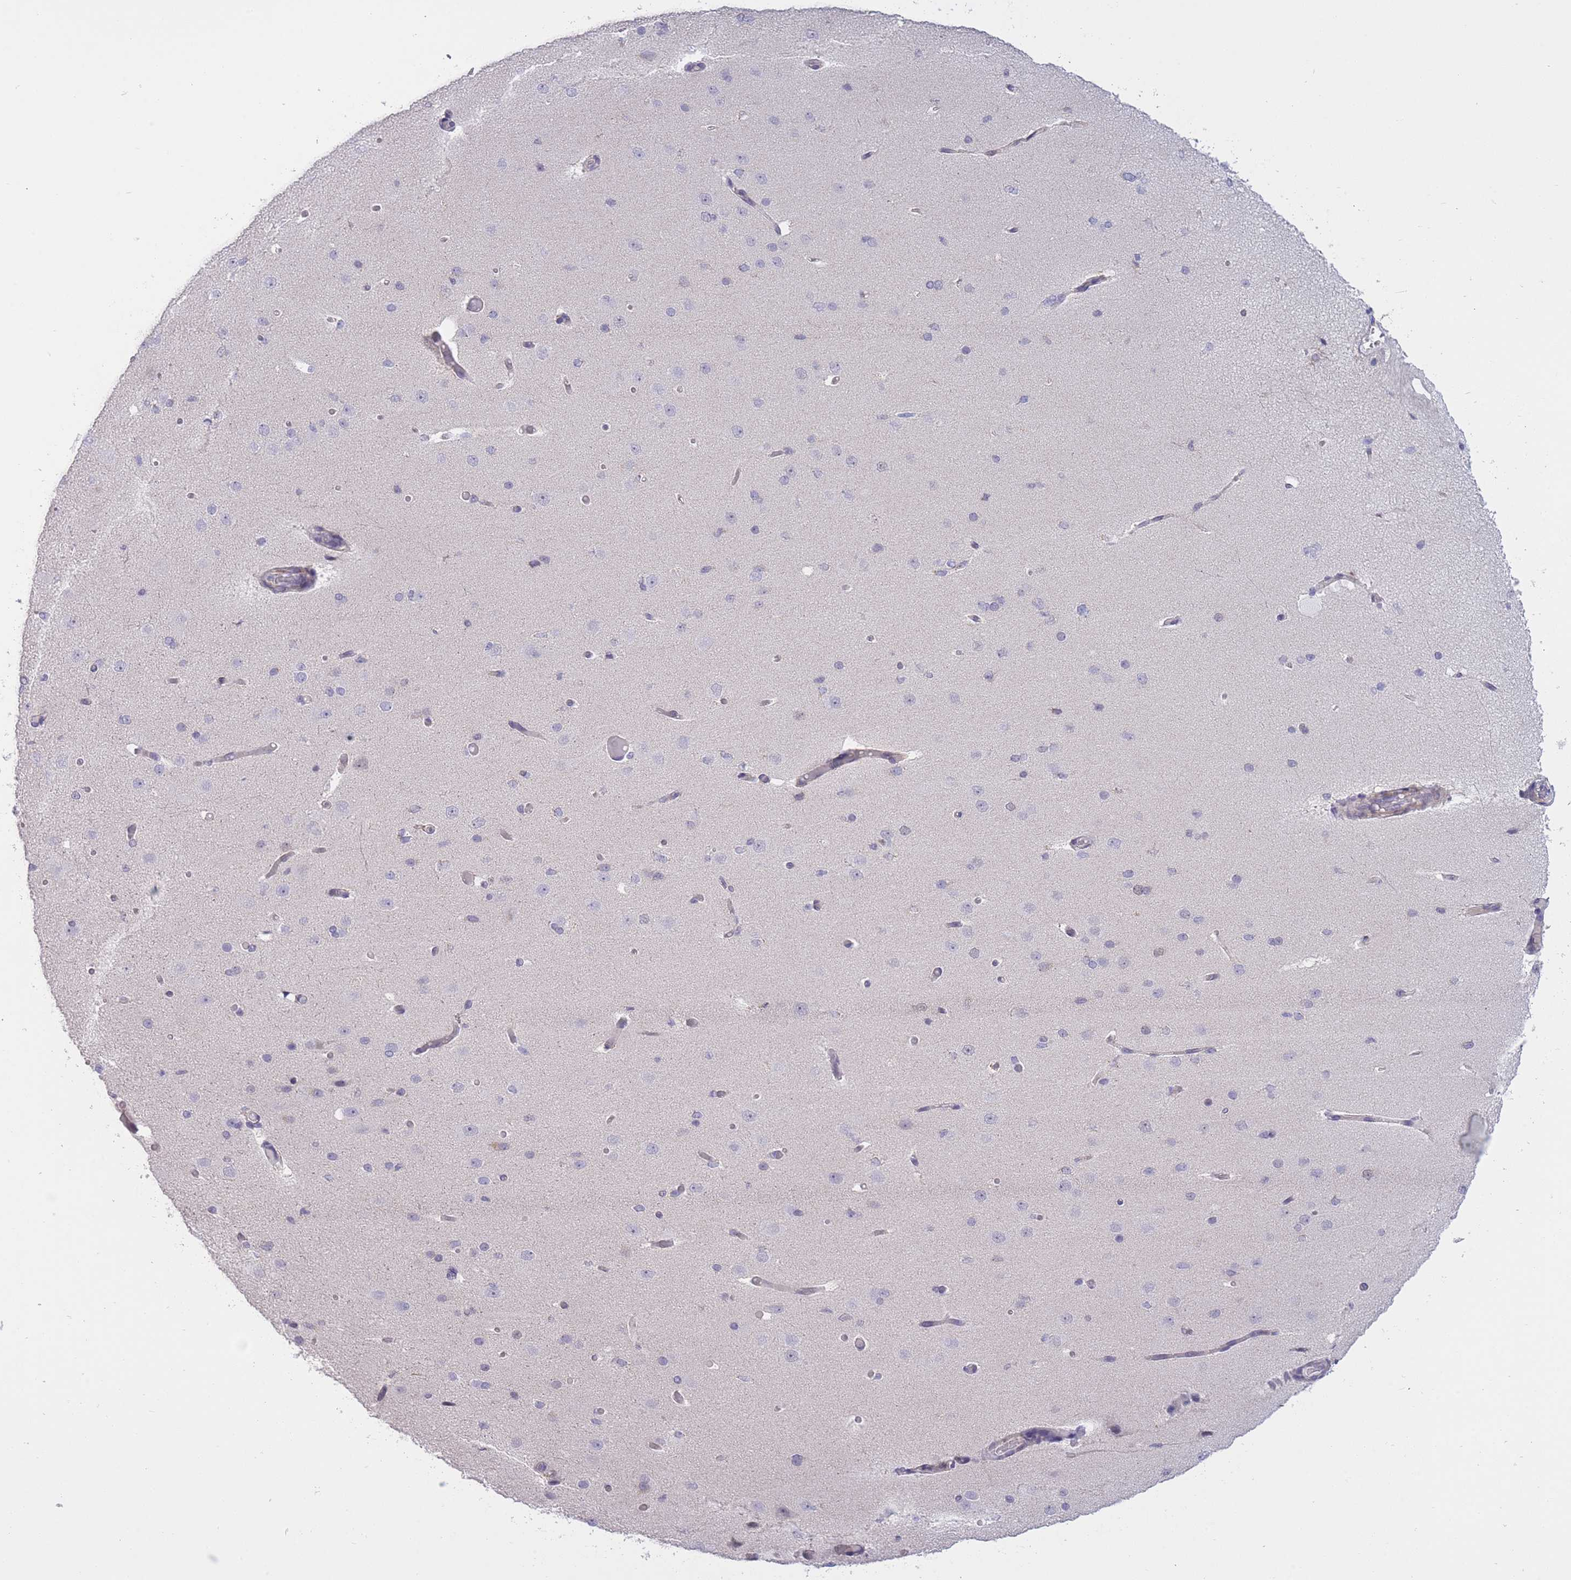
{"staining": {"intensity": "negative", "quantity": "none", "location": "none"}, "tissue": "cerebral cortex", "cell_type": "Endothelial cells", "image_type": "normal", "snomed": [{"axis": "morphology", "description": "Normal tissue, NOS"}, {"axis": "morphology", "description": "Inflammation, NOS"}, {"axis": "topography", "description": "Cerebral cortex"}], "caption": "Immunohistochemical staining of unremarkable cerebral cortex displays no significant positivity in endothelial cells.", "gene": "ZBTB24", "patient": {"sex": "male", "age": 6}}